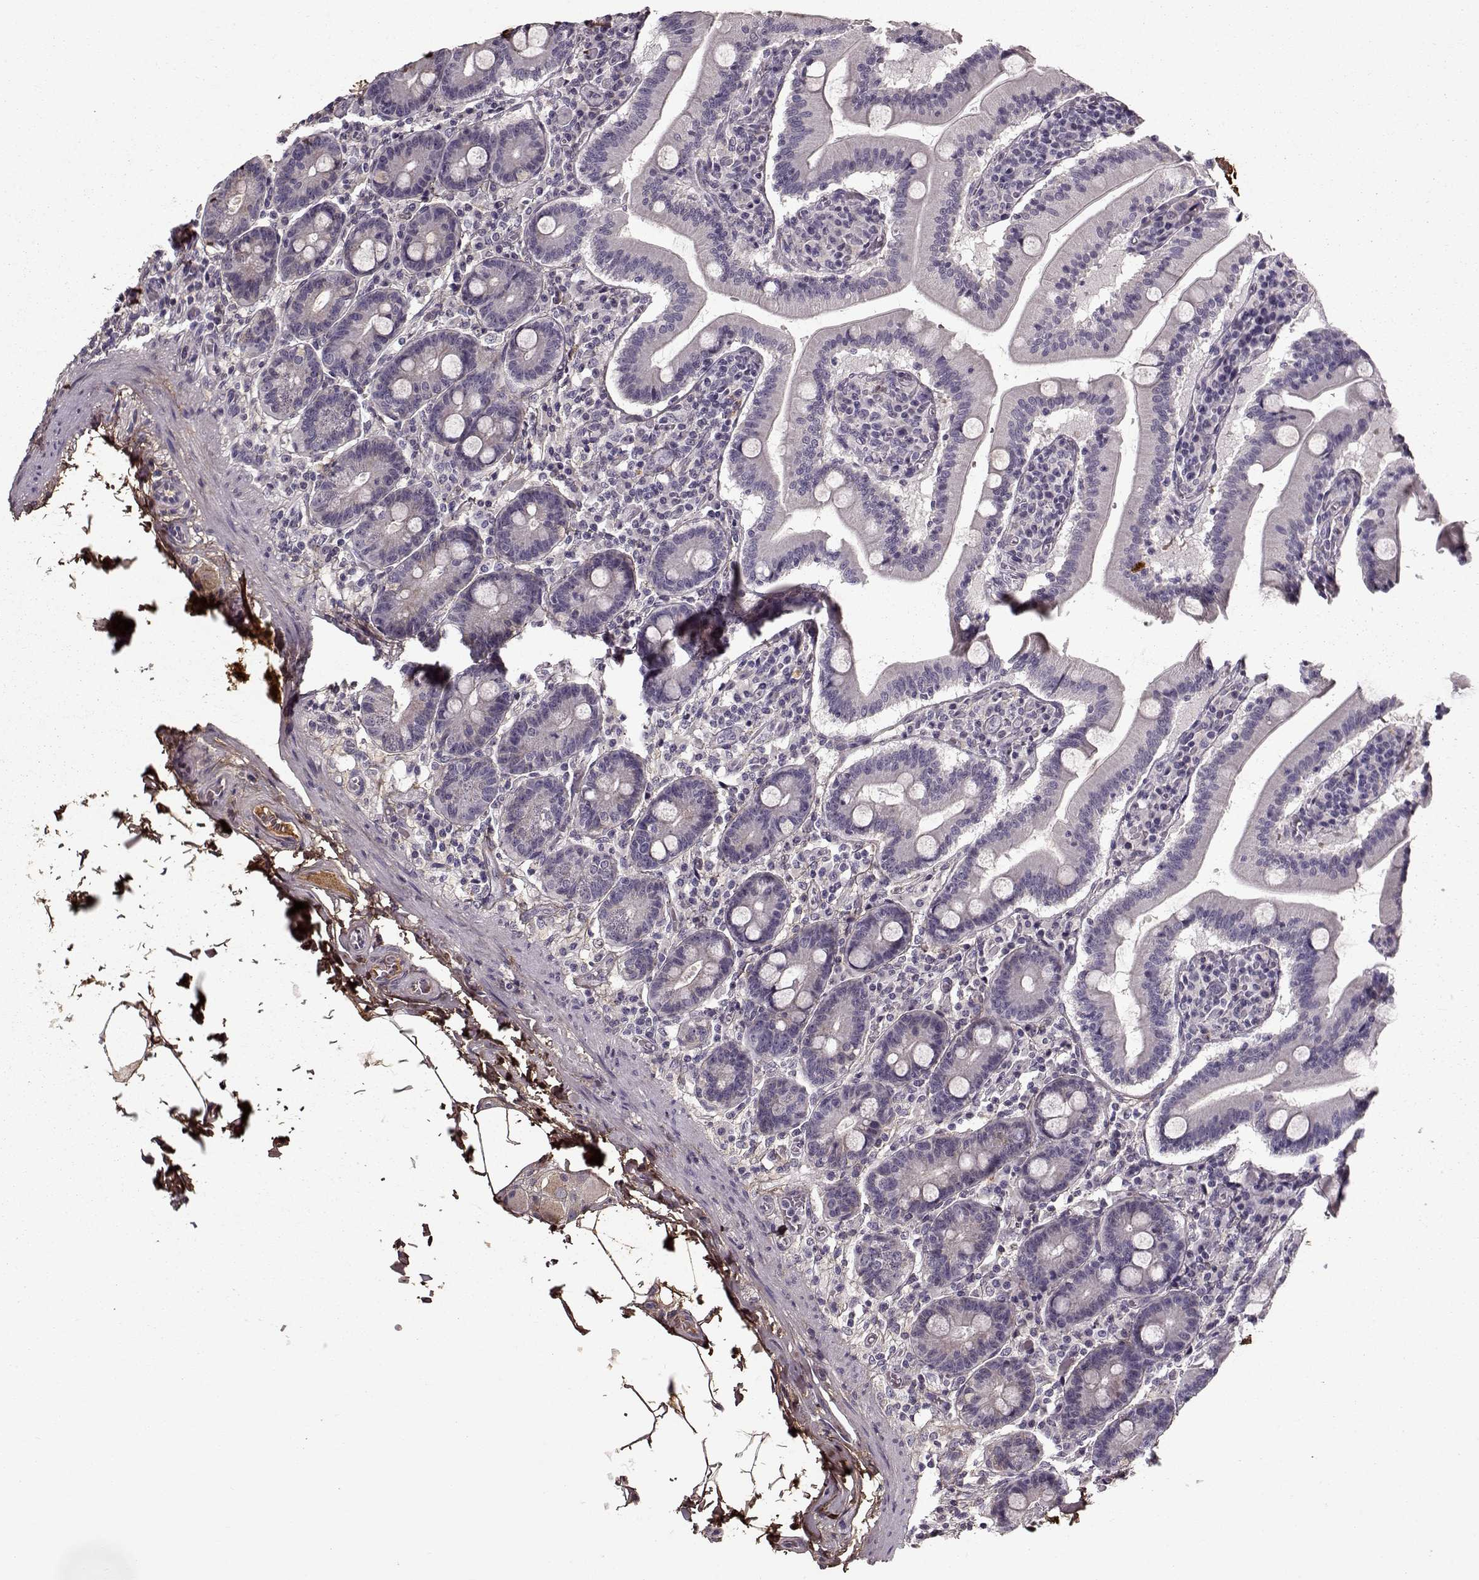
{"staining": {"intensity": "negative", "quantity": "none", "location": "none"}, "tissue": "small intestine", "cell_type": "Glandular cells", "image_type": "normal", "snomed": [{"axis": "morphology", "description": "Normal tissue, NOS"}, {"axis": "topography", "description": "Small intestine"}], "caption": "Immunohistochemistry photomicrograph of benign small intestine: human small intestine stained with DAB reveals no significant protein staining in glandular cells. (DAB IHC visualized using brightfield microscopy, high magnification).", "gene": "LUM", "patient": {"sex": "male", "age": 37}}